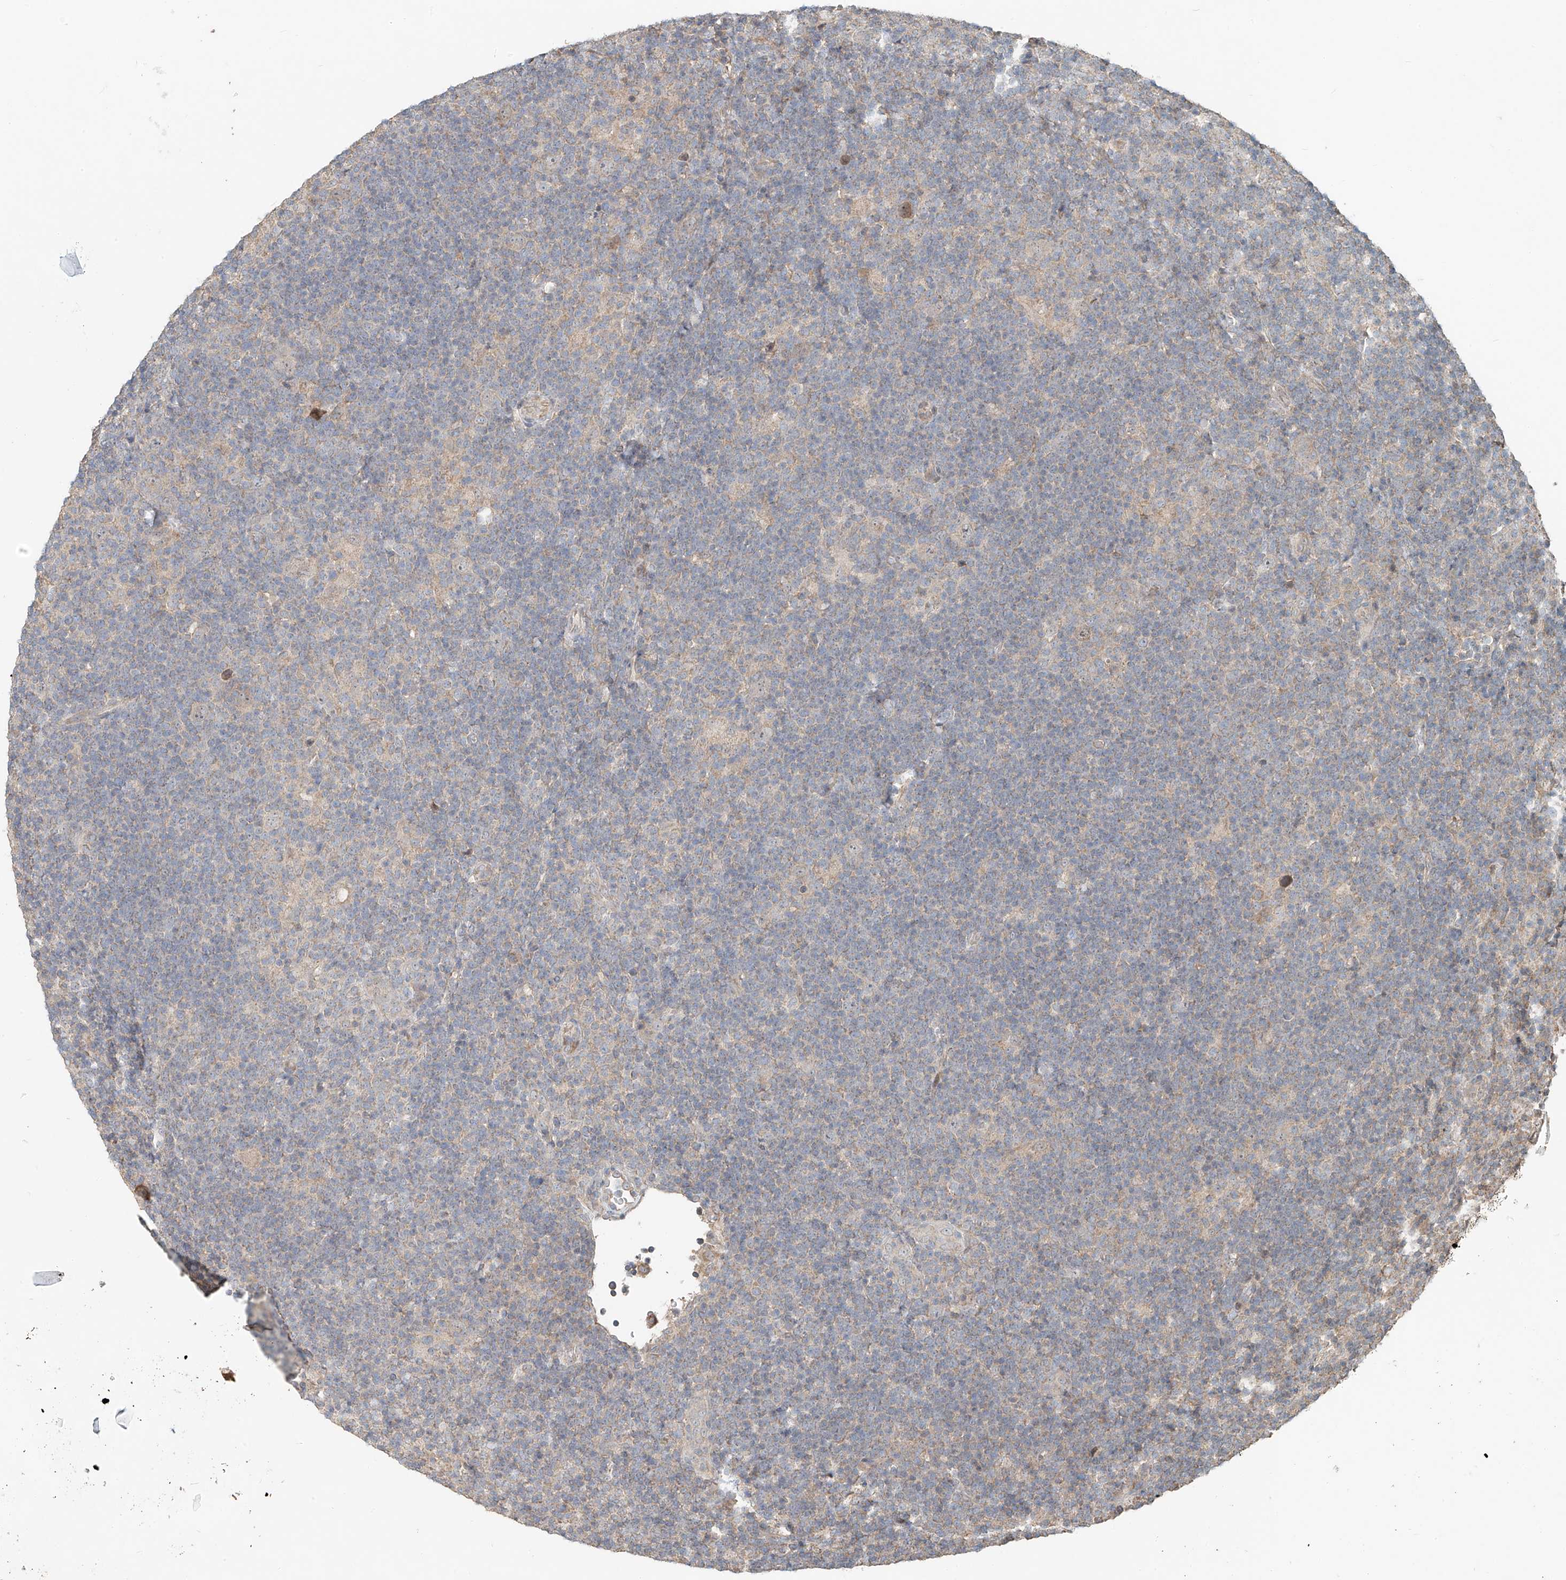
{"staining": {"intensity": "negative", "quantity": "none", "location": "none"}, "tissue": "lymphoma", "cell_type": "Tumor cells", "image_type": "cancer", "snomed": [{"axis": "morphology", "description": "Hodgkin's disease, NOS"}, {"axis": "topography", "description": "Lymph node"}], "caption": "Human Hodgkin's disease stained for a protein using immunohistochemistry reveals no expression in tumor cells.", "gene": "TMEM61", "patient": {"sex": "female", "age": 57}}